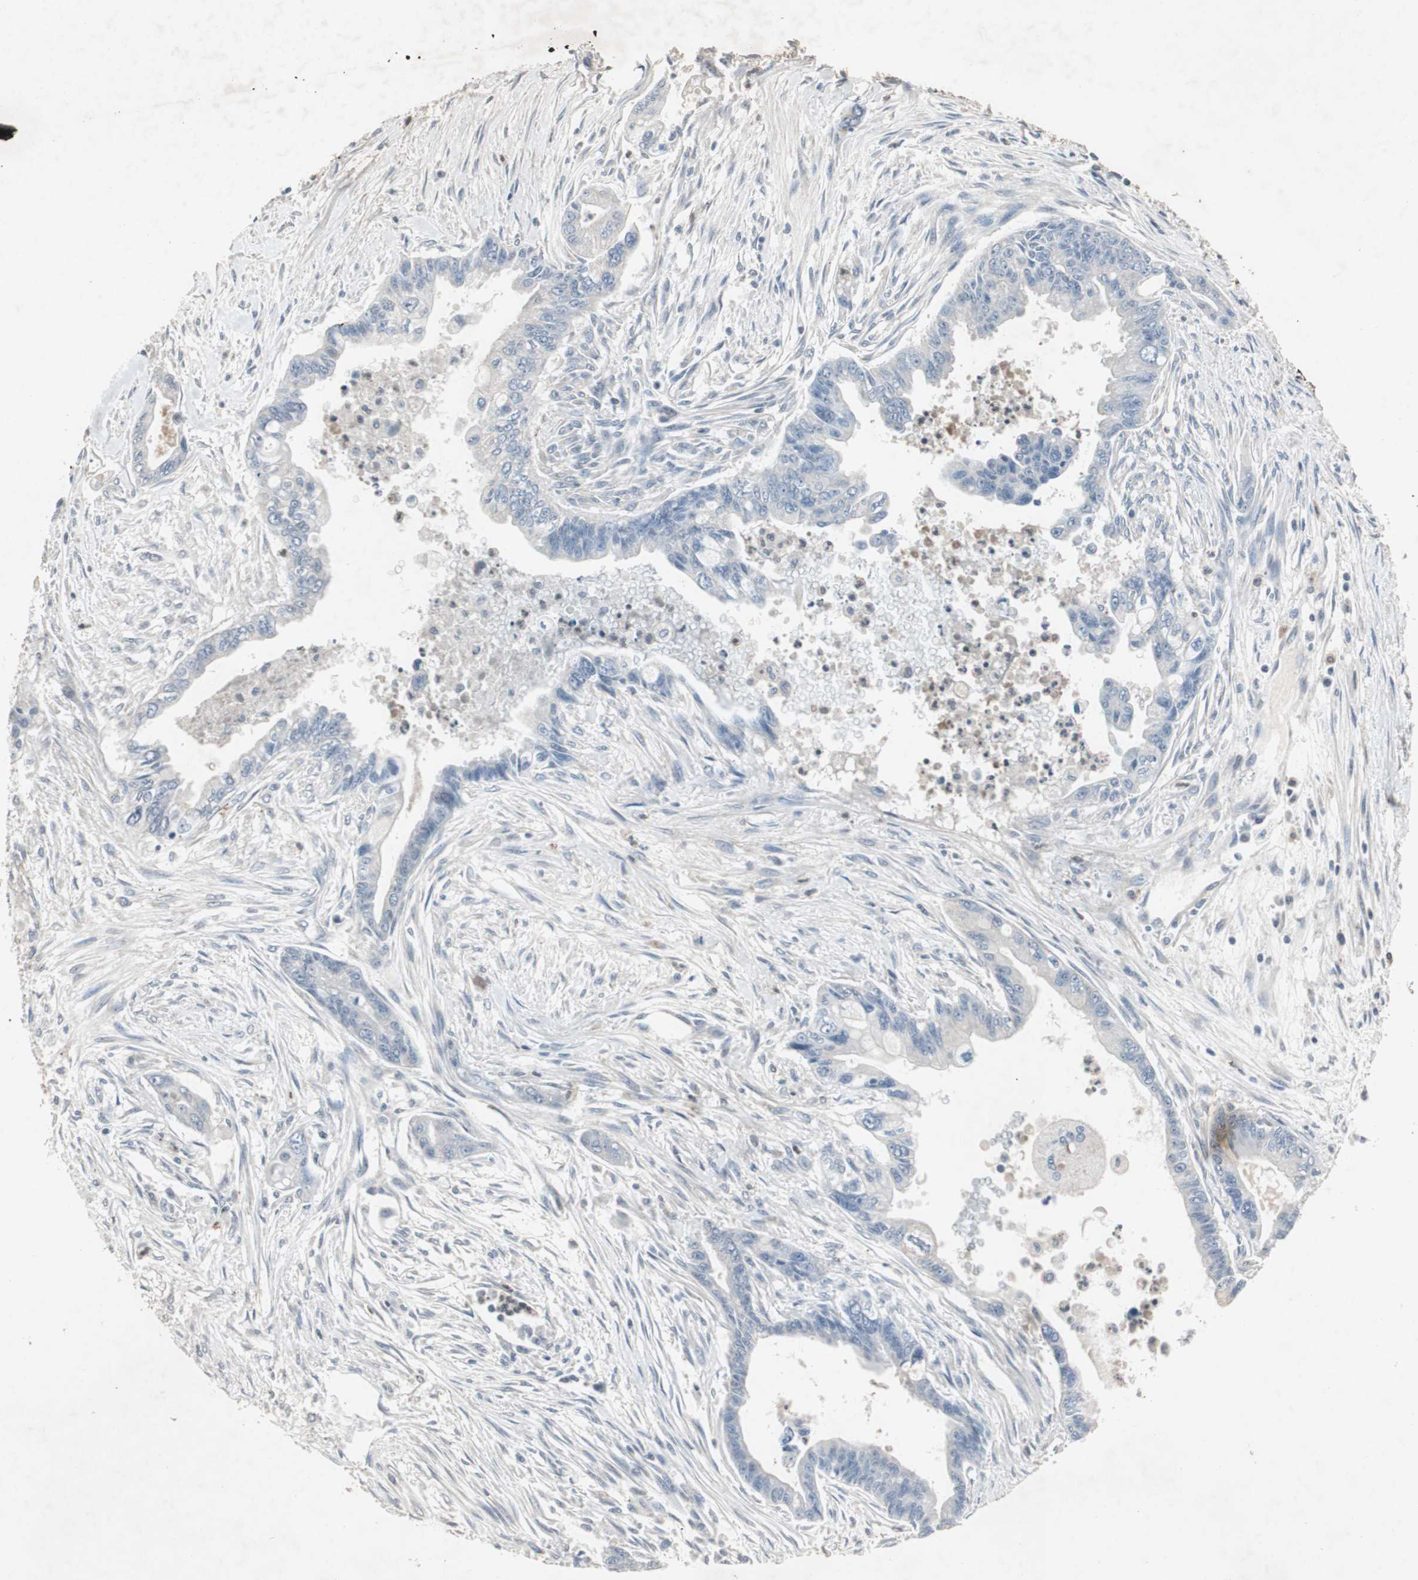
{"staining": {"intensity": "negative", "quantity": "none", "location": "none"}, "tissue": "pancreatic cancer", "cell_type": "Tumor cells", "image_type": "cancer", "snomed": [{"axis": "morphology", "description": "Adenocarcinoma, NOS"}, {"axis": "topography", "description": "Pancreas"}], "caption": "The micrograph displays no staining of tumor cells in pancreatic adenocarcinoma.", "gene": "ADNP2", "patient": {"sex": "male", "age": 70}}